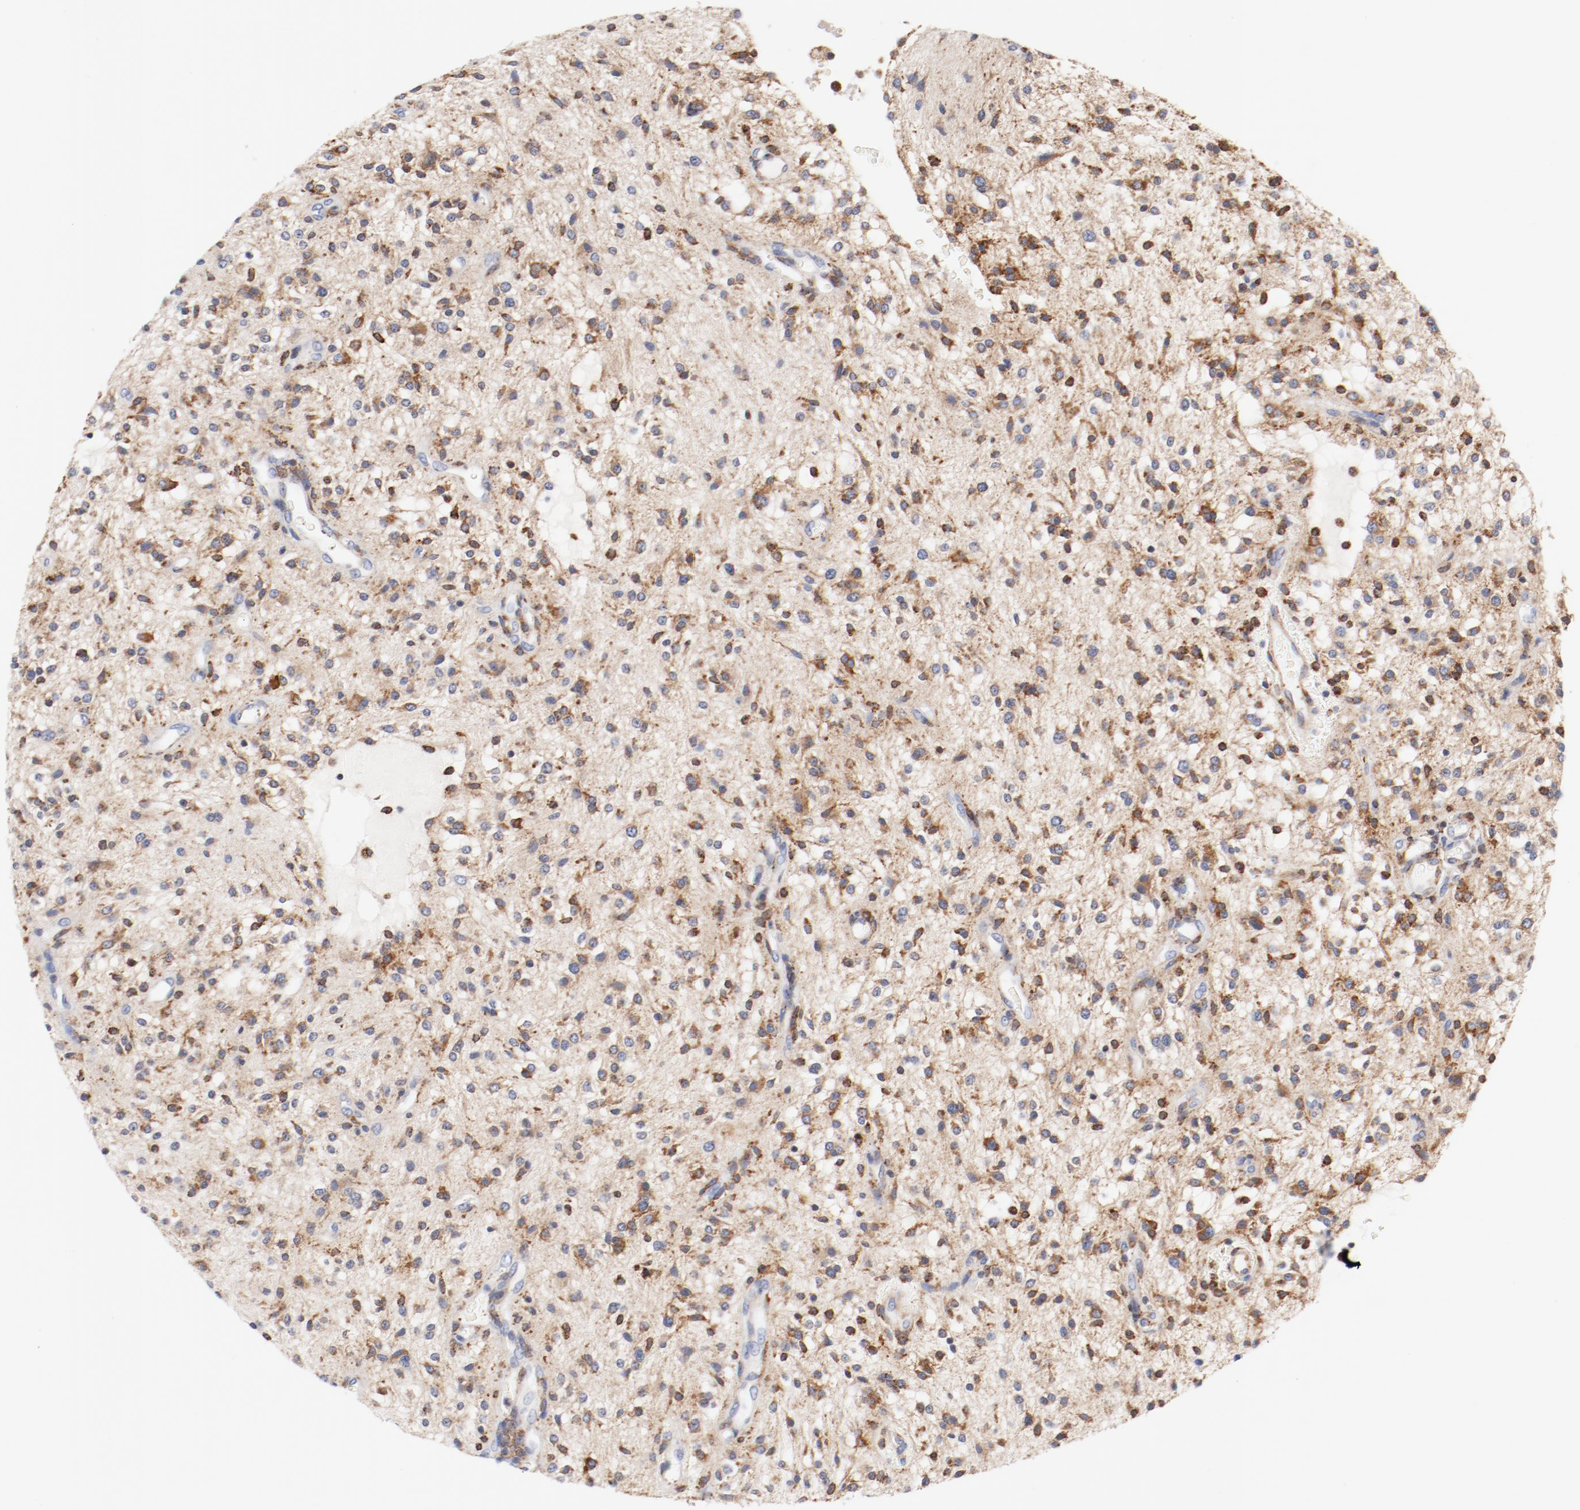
{"staining": {"intensity": "strong", "quantity": ">75%", "location": "cytoplasmic/membranous"}, "tissue": "glioma", "cell_type": "Tumor cells", "image_type": "cancer", "snomed": [{"axis": "morphology", "description": "Glioma, malignant, NOS"}, {"axis": "topography", "description": "Cerebellum"}], "caption": "Glioma tissue demonstrates strong cytoplasmic/membranous staining in approximately >75% of tumor cells, visualized by immunohistochemistry.", "gene": "PDPK1", "patient": {"sex": "female", "age": 10}}